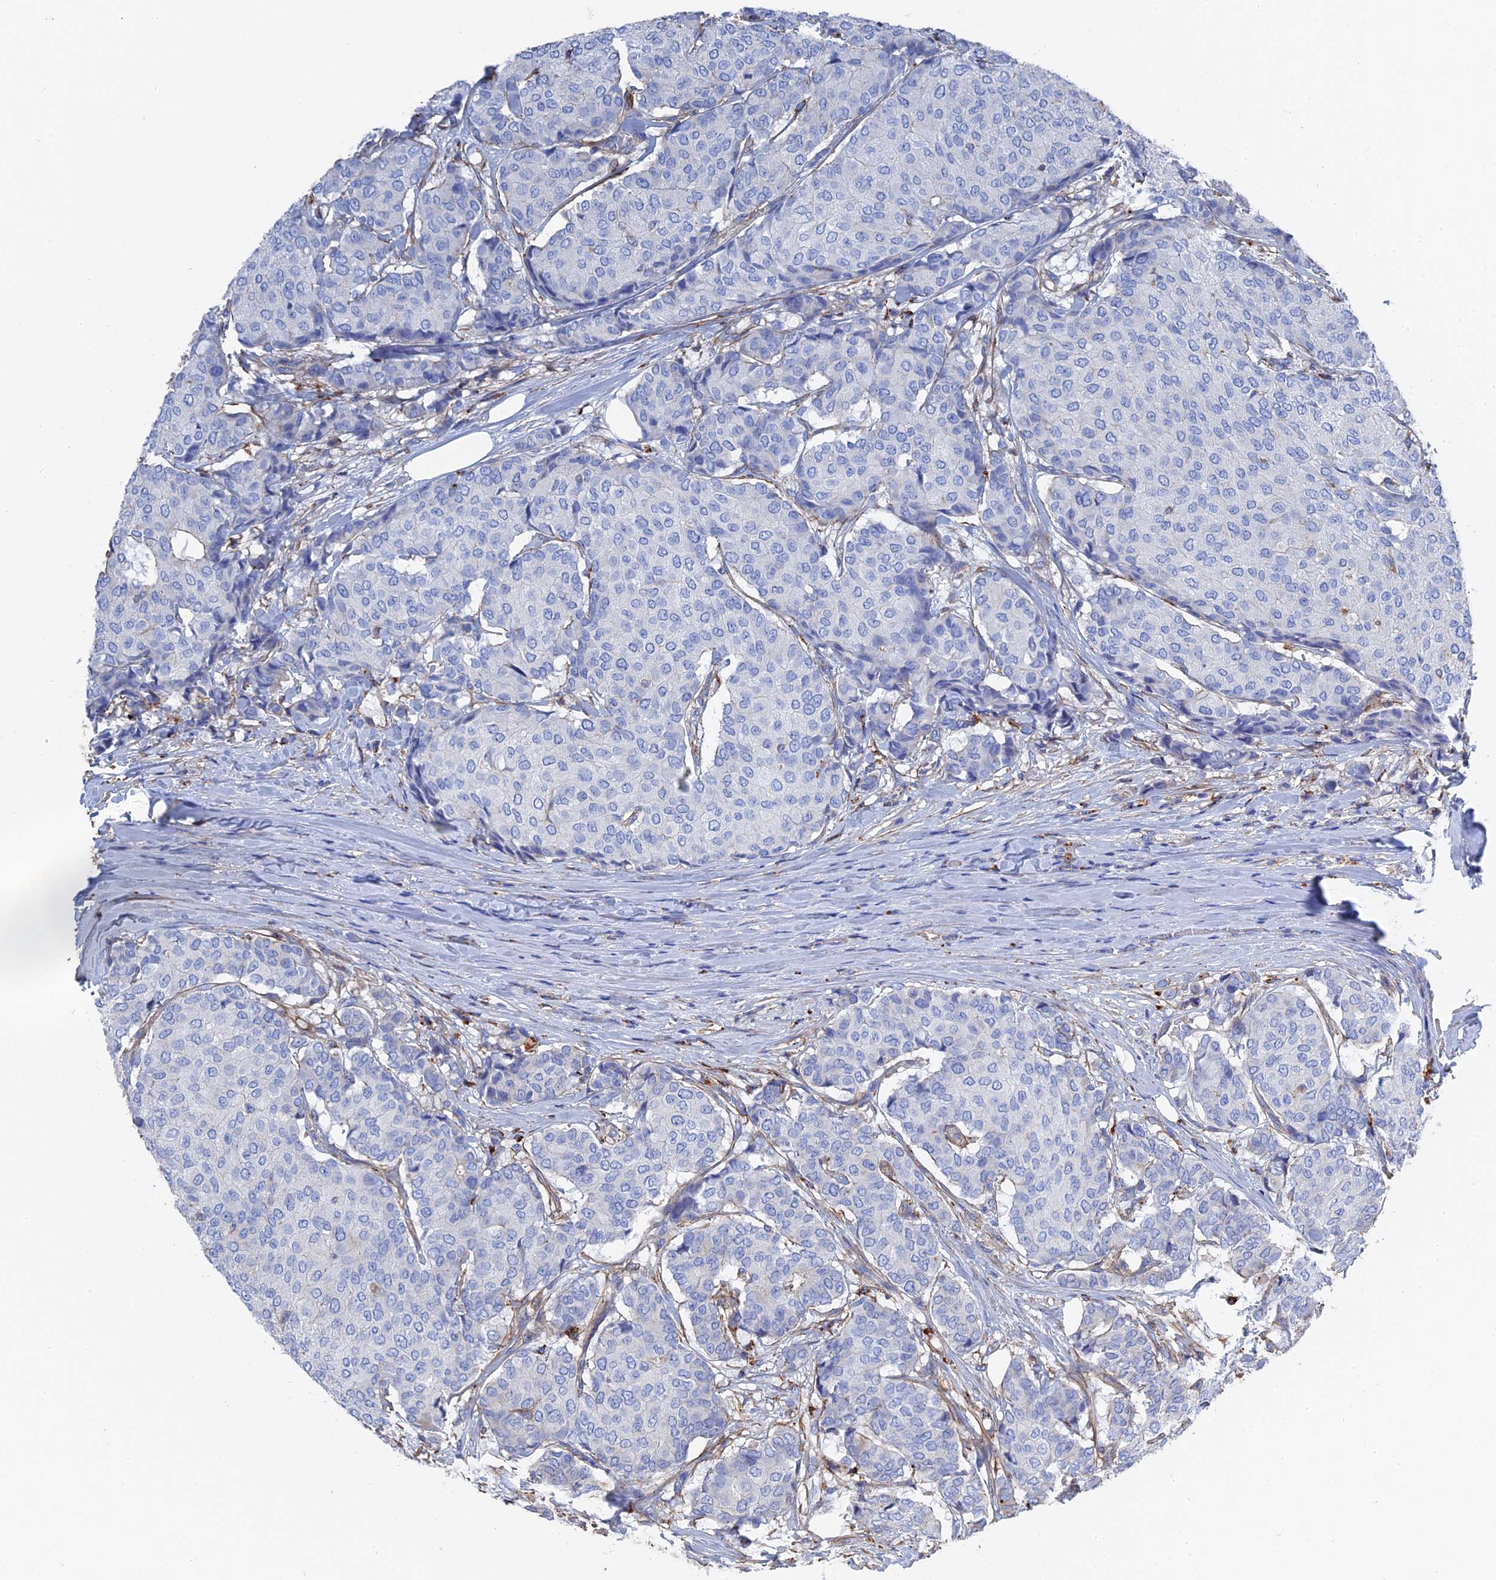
{"staining": {"intensity": "negative", "quantity": "none", "location": "none"}, "tissue": "breast cancer", "cell_type": "Tumor cells", "image_type": "cancer", "snomed": [{"axis": "morphology", "description": "Duct carcinoma"}, {"axis": "topography", "description": "Breast"}], "caption": "IHC of human breast cancer (invasive ductal carcinoma) shows no staining in tumor cells.", "gene": "STRA6", "patient": {"sex": "female", "age": 75}}